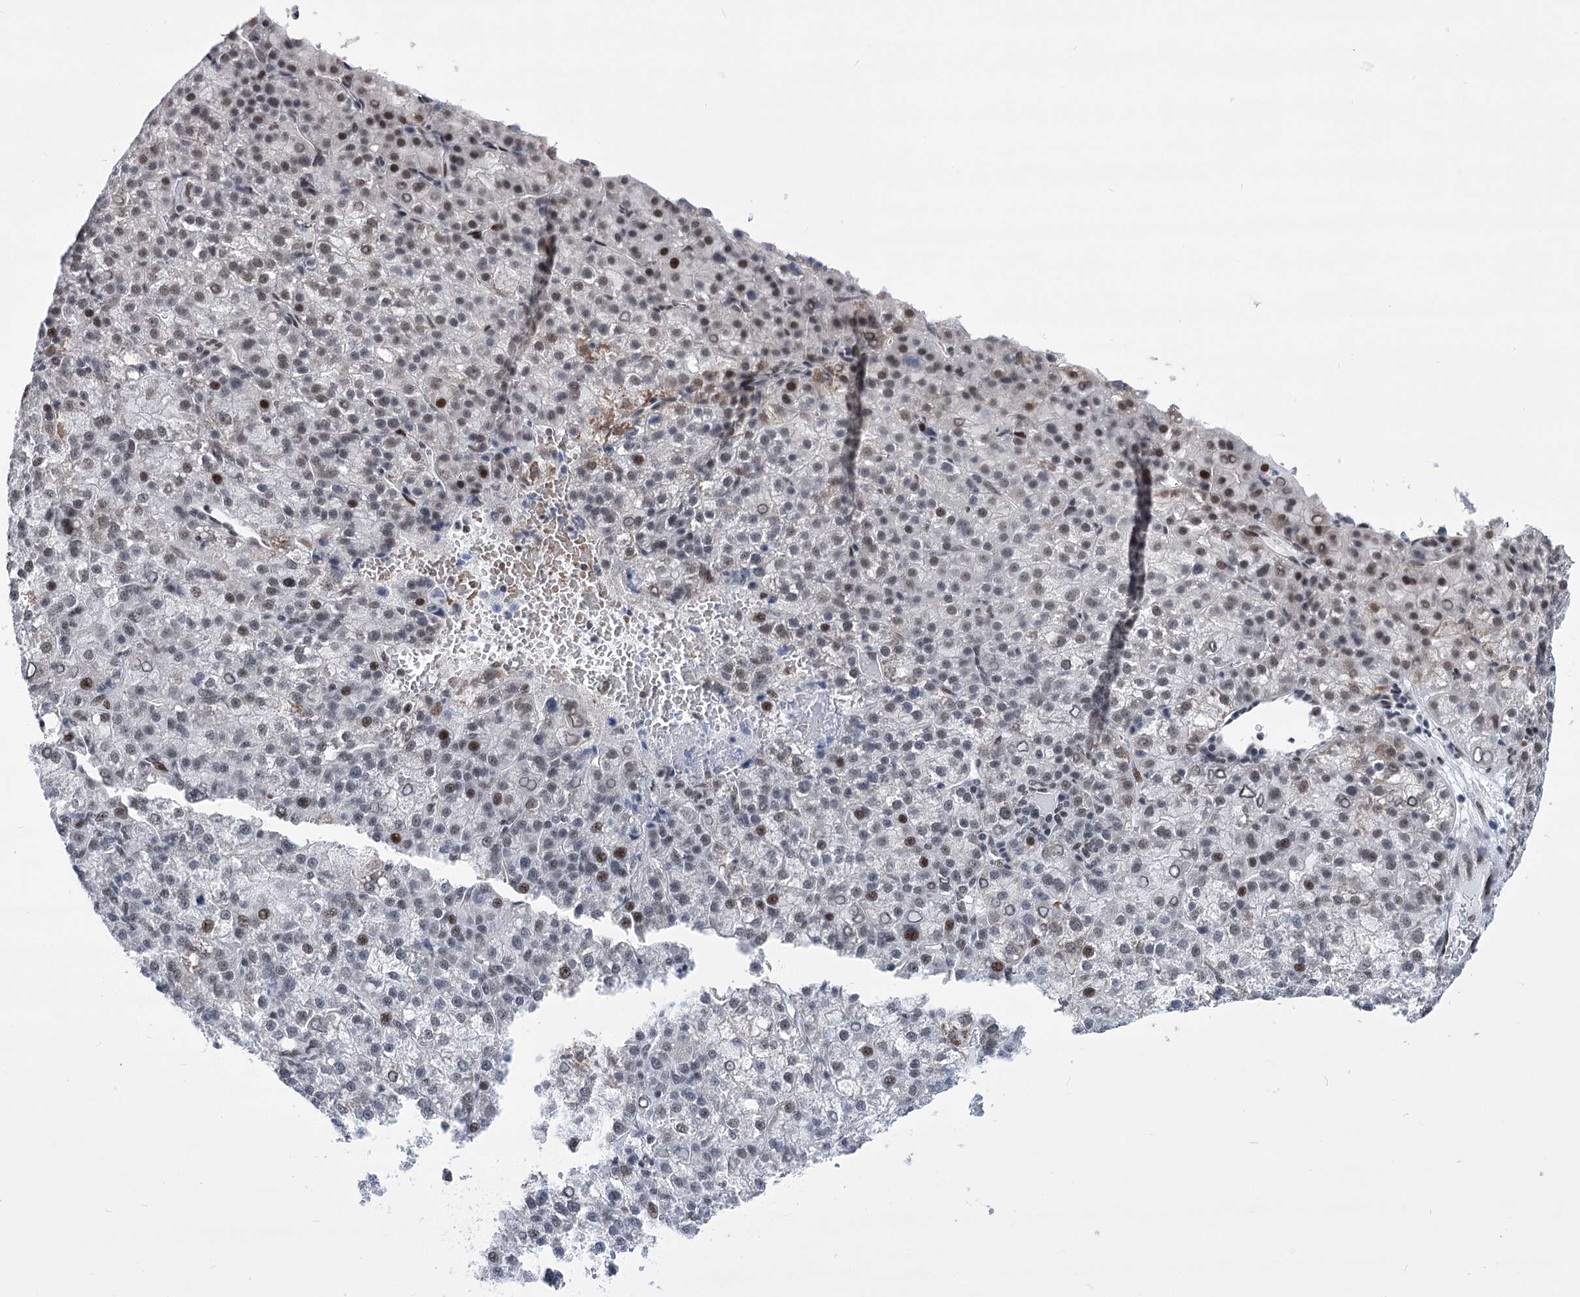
{"staining": {"intensity": "moderate", "quantity": "<25%", "location": "nuclear"}, "tissue": "liver cancer", "cell_type": "Tumor cells", "image_type": "cancer", "snomed": [{"axis": "morphology", "description": "Carcinoma, Hepatocellular, NOS"}, {"axis": "topography", "description": "Liver"}], "caption": "DAB (3,3'-diaminobenzidine) immunohistochemical staining of human liver hepatocellular carcinoma displays moderate nuclear protein staining in approximately <25% of tumor cells.", "gene": "POU4F3", "patient": {"sex": "female", "age": 58}}